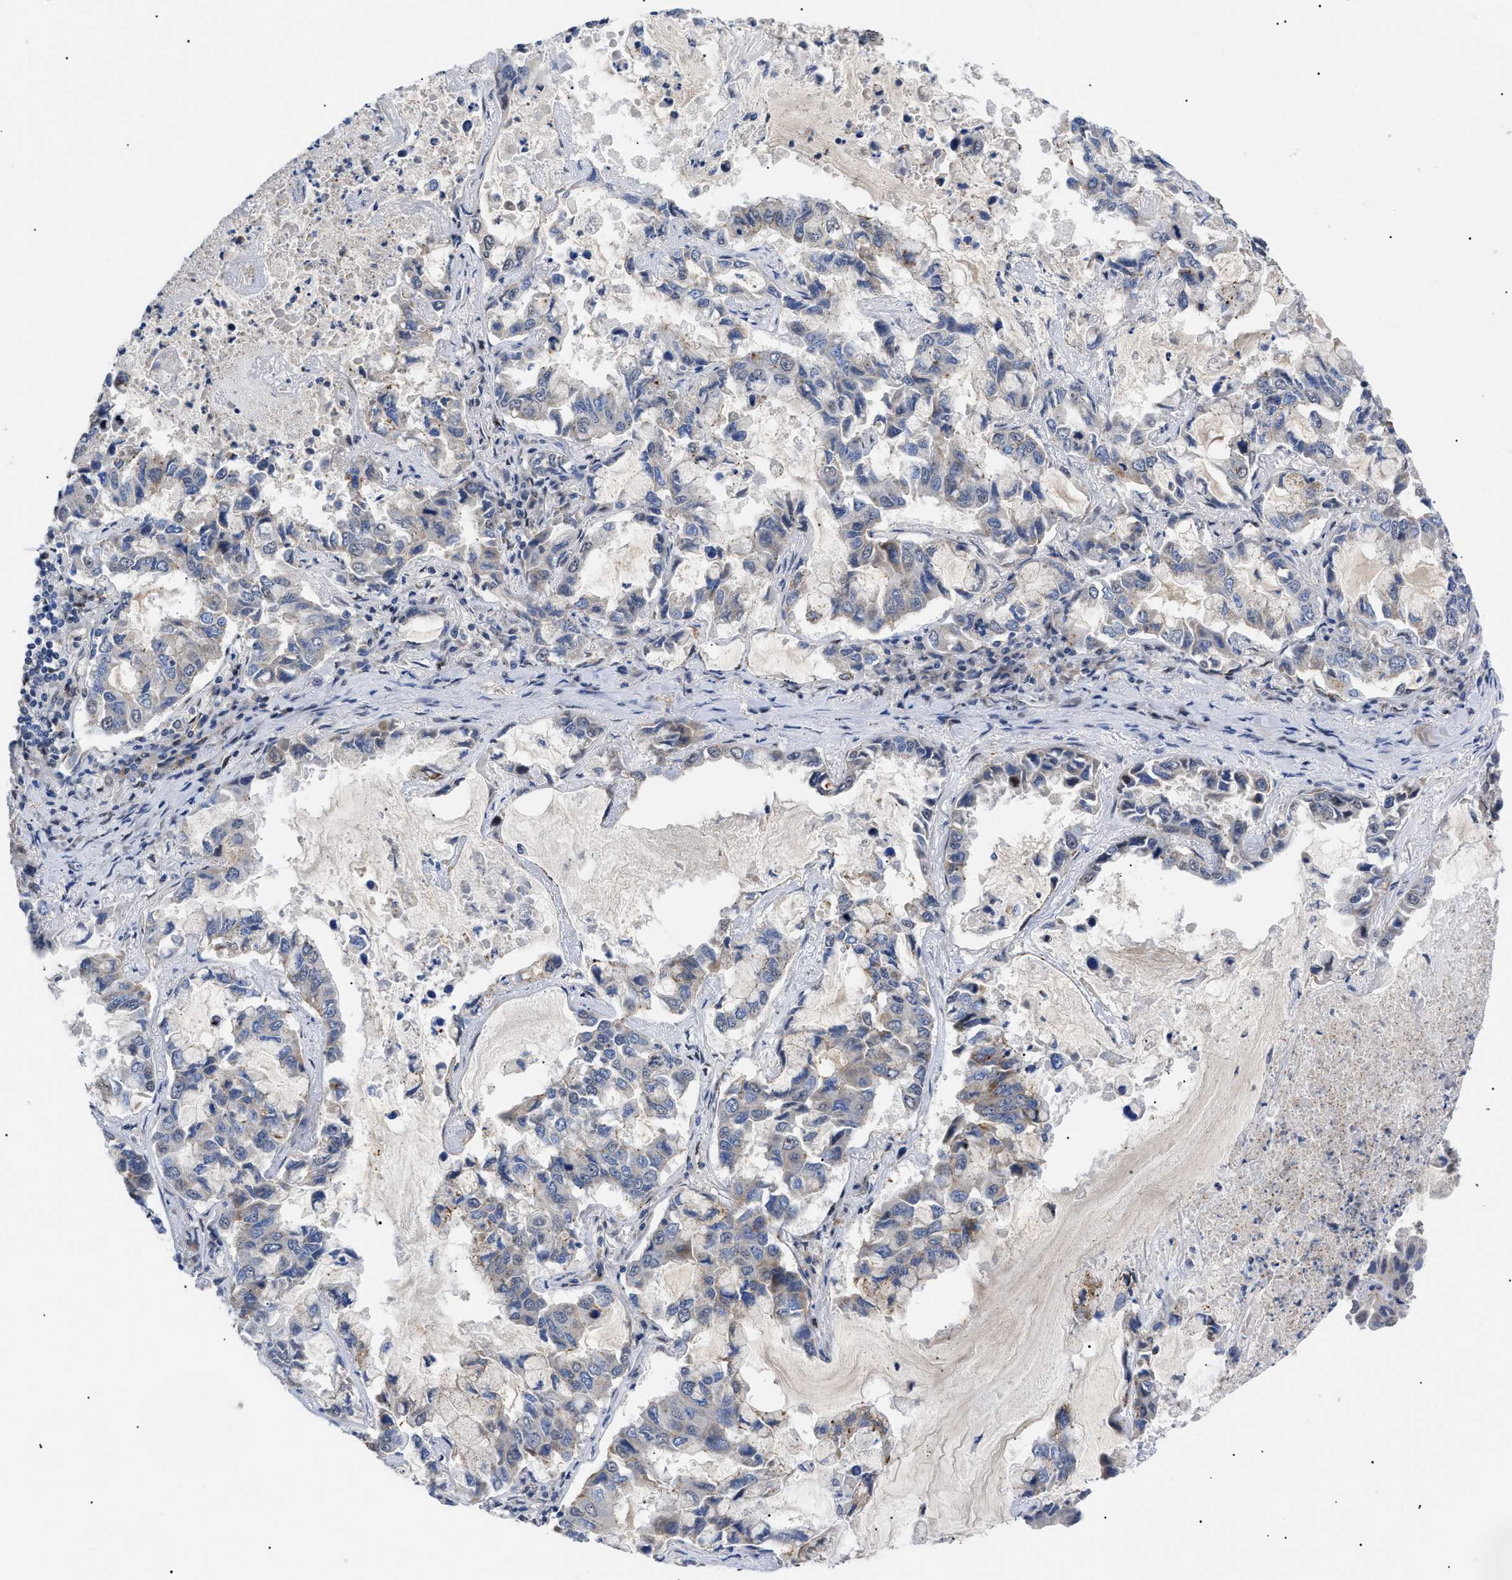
{"staining": {"intensity": "weak", "quantity": "<25%", "location": "cytoplasmic/membranous"}, "tissue": "lung cancer", "cell_type": "Tumor cells", "image_type": "cancer", "snomed": [{"axis": "morphology", "description": "Adenocarcinoma, NOS"}, {"axis": "topography", "description": "Lung"}], "caption": "The image demonstrates no significant positivity in tumor cells of lung cancer.", "gene": "SFXN5", "patient": {"sex": "male", "age": 64}}